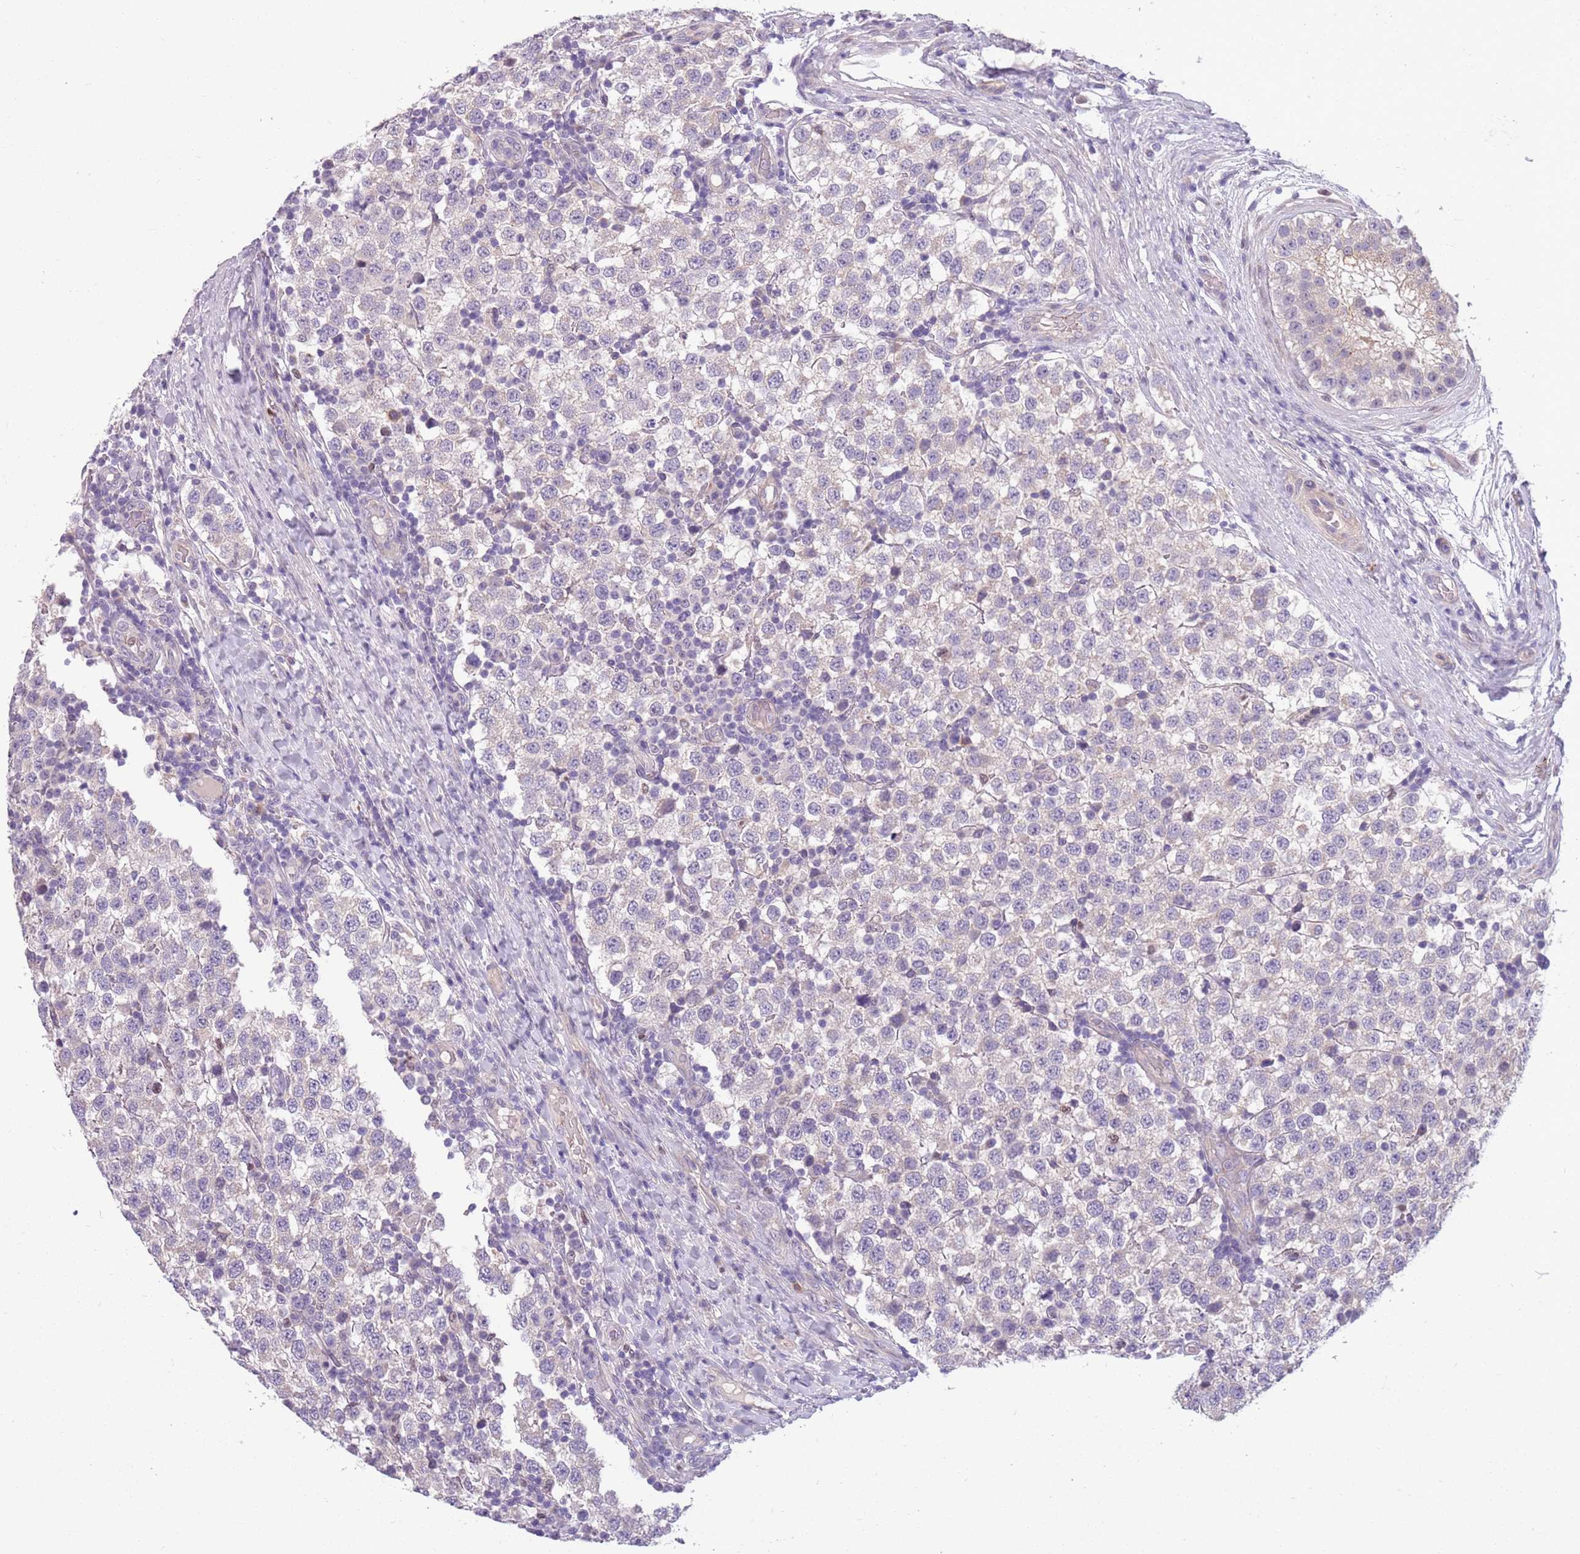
{"staining": {"intensity": "negative", "quantity": "none", "location": "none"}, "tissue": "testis cancer", "cell_type": "Tumor cells", "image_type": "cancer", "snomed": [{"axis": "morphology", "description": "Seminoma, NOS"}, {"axis": "topography", "description": "Testis"}], "caption": "Immunohistochemical staining of human seminoma (testis) reveals no significant positivity in tumor cells. The staining was performed using DAB to visualize the protein expression in brown, while the nuclei were stained in blue with hematoxylin (Magnification: 20x).", "gene": "ADCY7", "patient": {"sex": "male", "age": 34}}